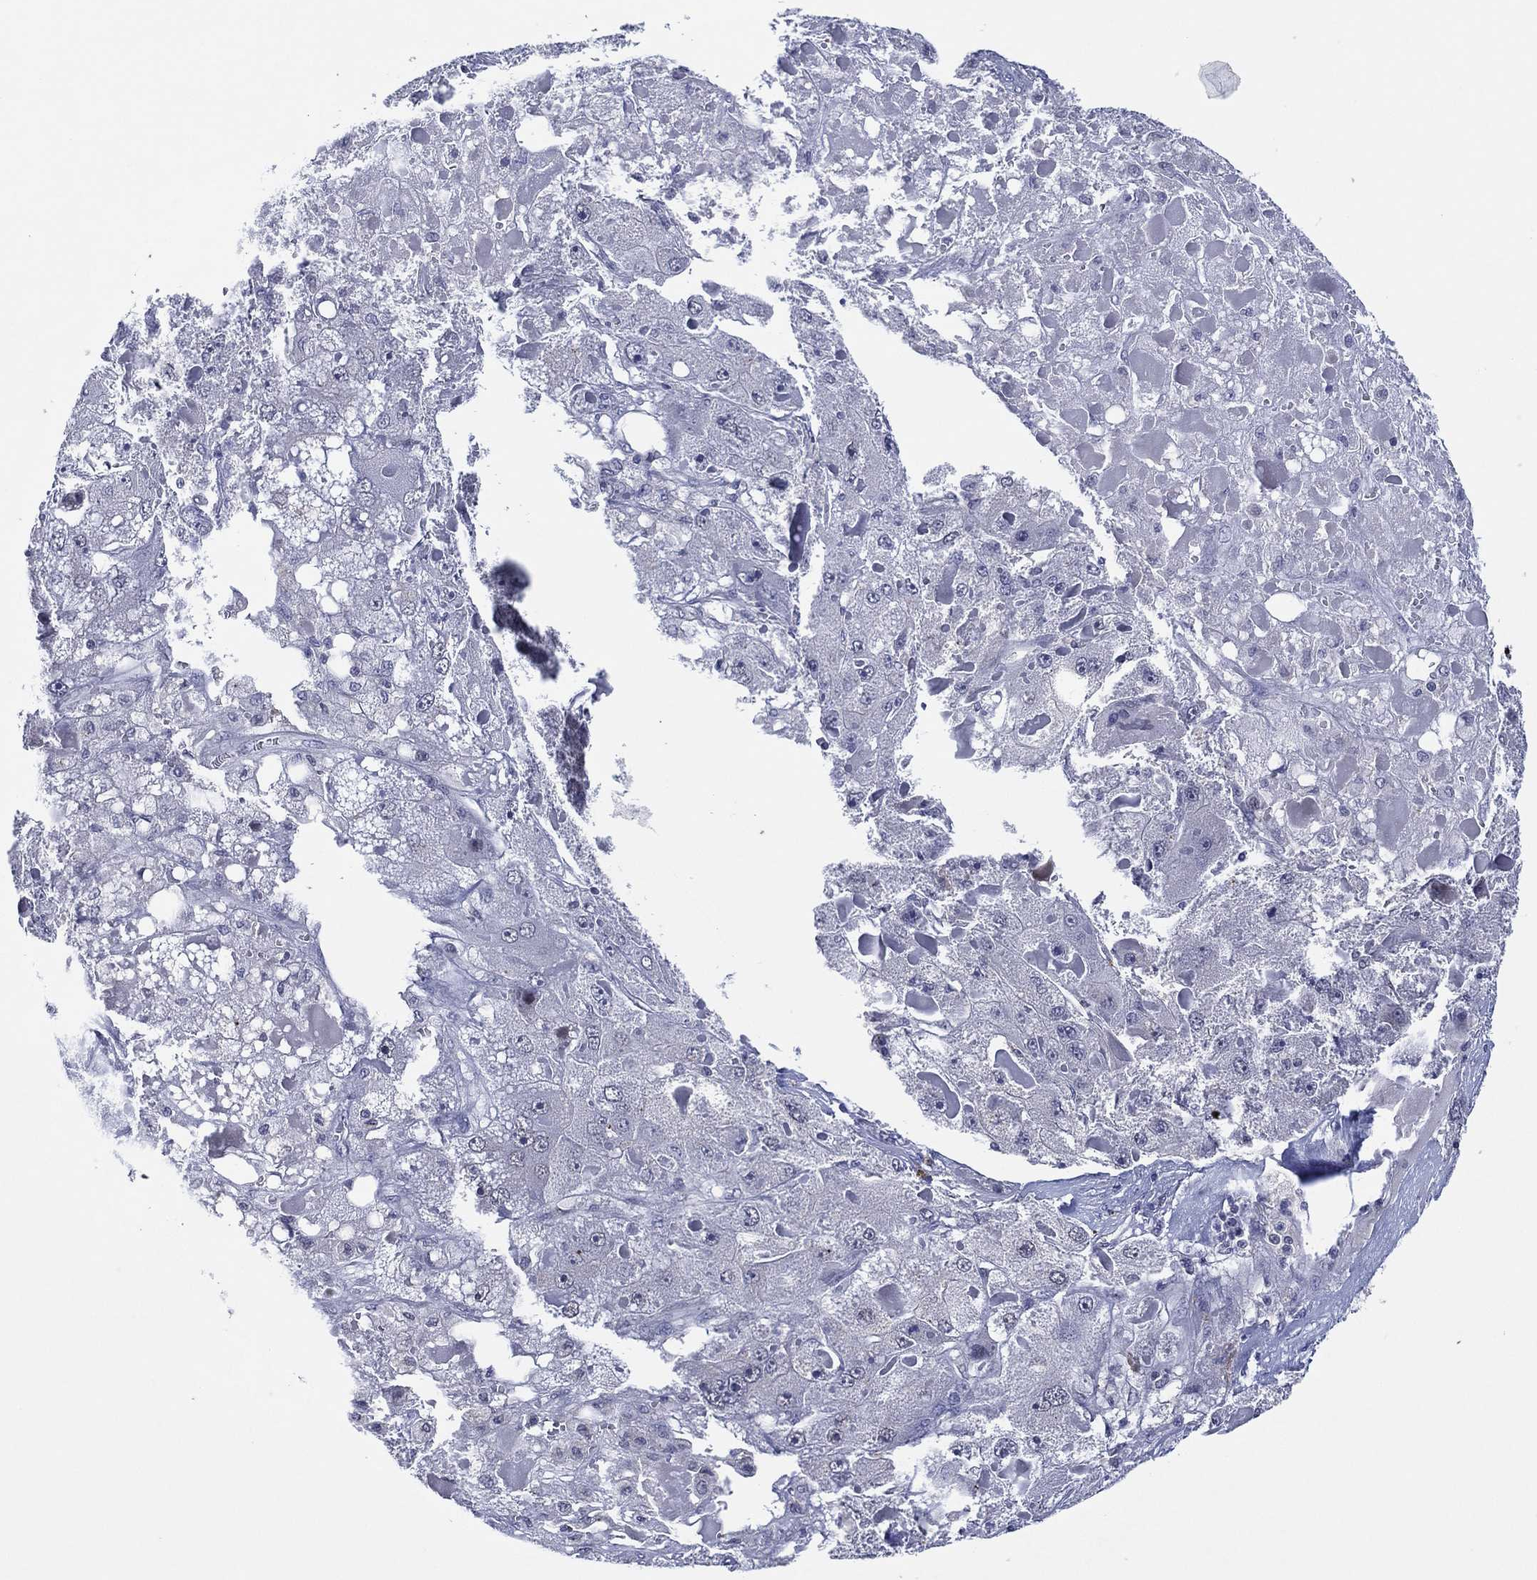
{"staining": {"intensity": "negative", "quantity": "none", "location": "none"}, "tissue": "liver cancer", "cell_type": "Tumor cells", "image_type": "cancer", "snomed": [{"axis": "morphology", "description": "Carcinoma, Hepatocellular, NOS"}, {"axis": "topography", "description": "Liver"}], "caption": "Tumor cells show no significant expression in liver hepatocellular carcinoma.", "gene": "TRIM31", "patient": {"sex": "female", "age": 73}}